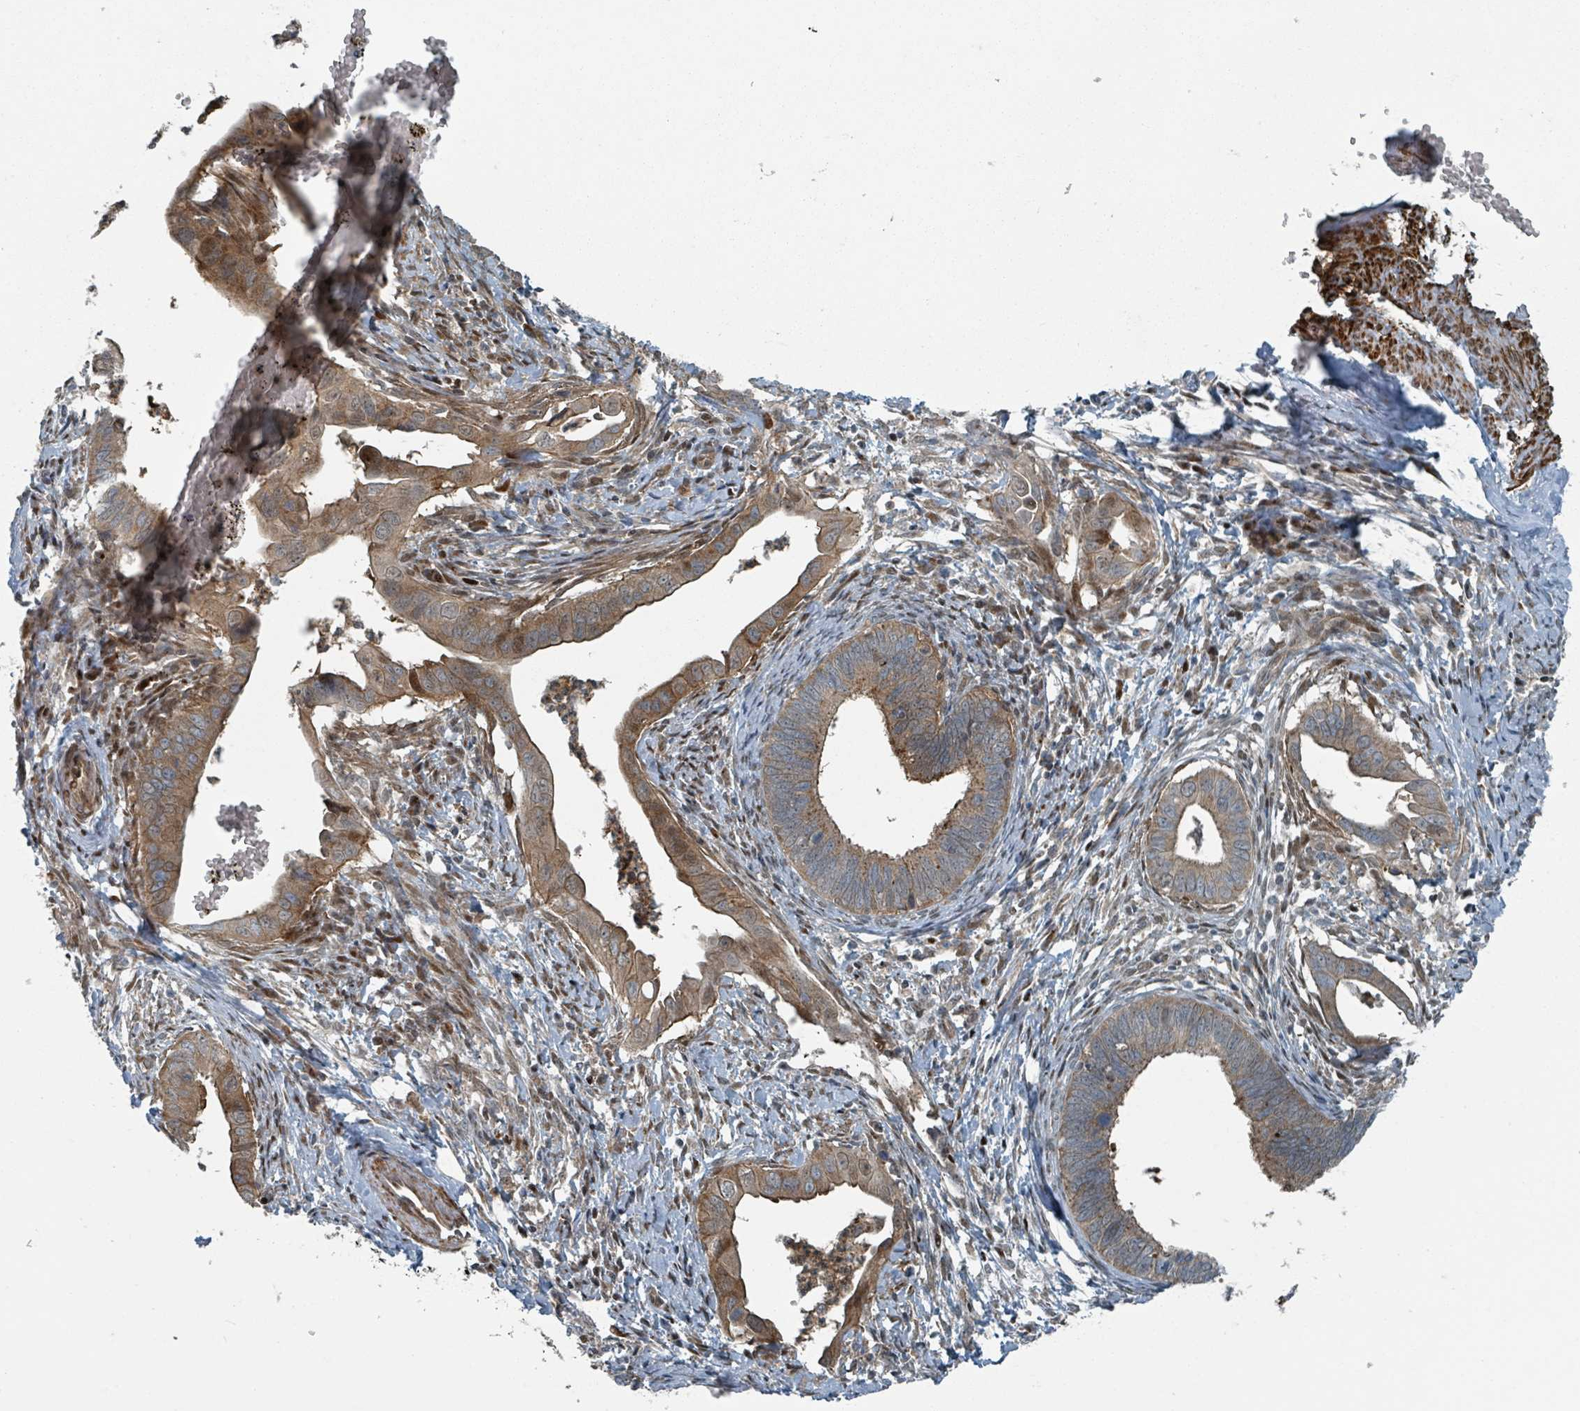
{"staining": {"intensity": "moderate", "quantity": ">75%", "location": "cytoplasmic/membranous"}, "tissue": "cervical cancer", "cell_type": "Tumor cells", "image_type": "cancer", "snomed": [{"axis": "morphology", "description": "Adenocarcinoma, NOS"}, {"axis": "topography", "description": "Cervix"}], "caption": "Immunohistochemical staining of human cervical adenocarcinoma demonstrates moderate cytoplasmic/membranous protein staining in approximately >75% of tumor cells.", "gene": "RHPN2", "patient": {"sex": "female", "age": 42}}